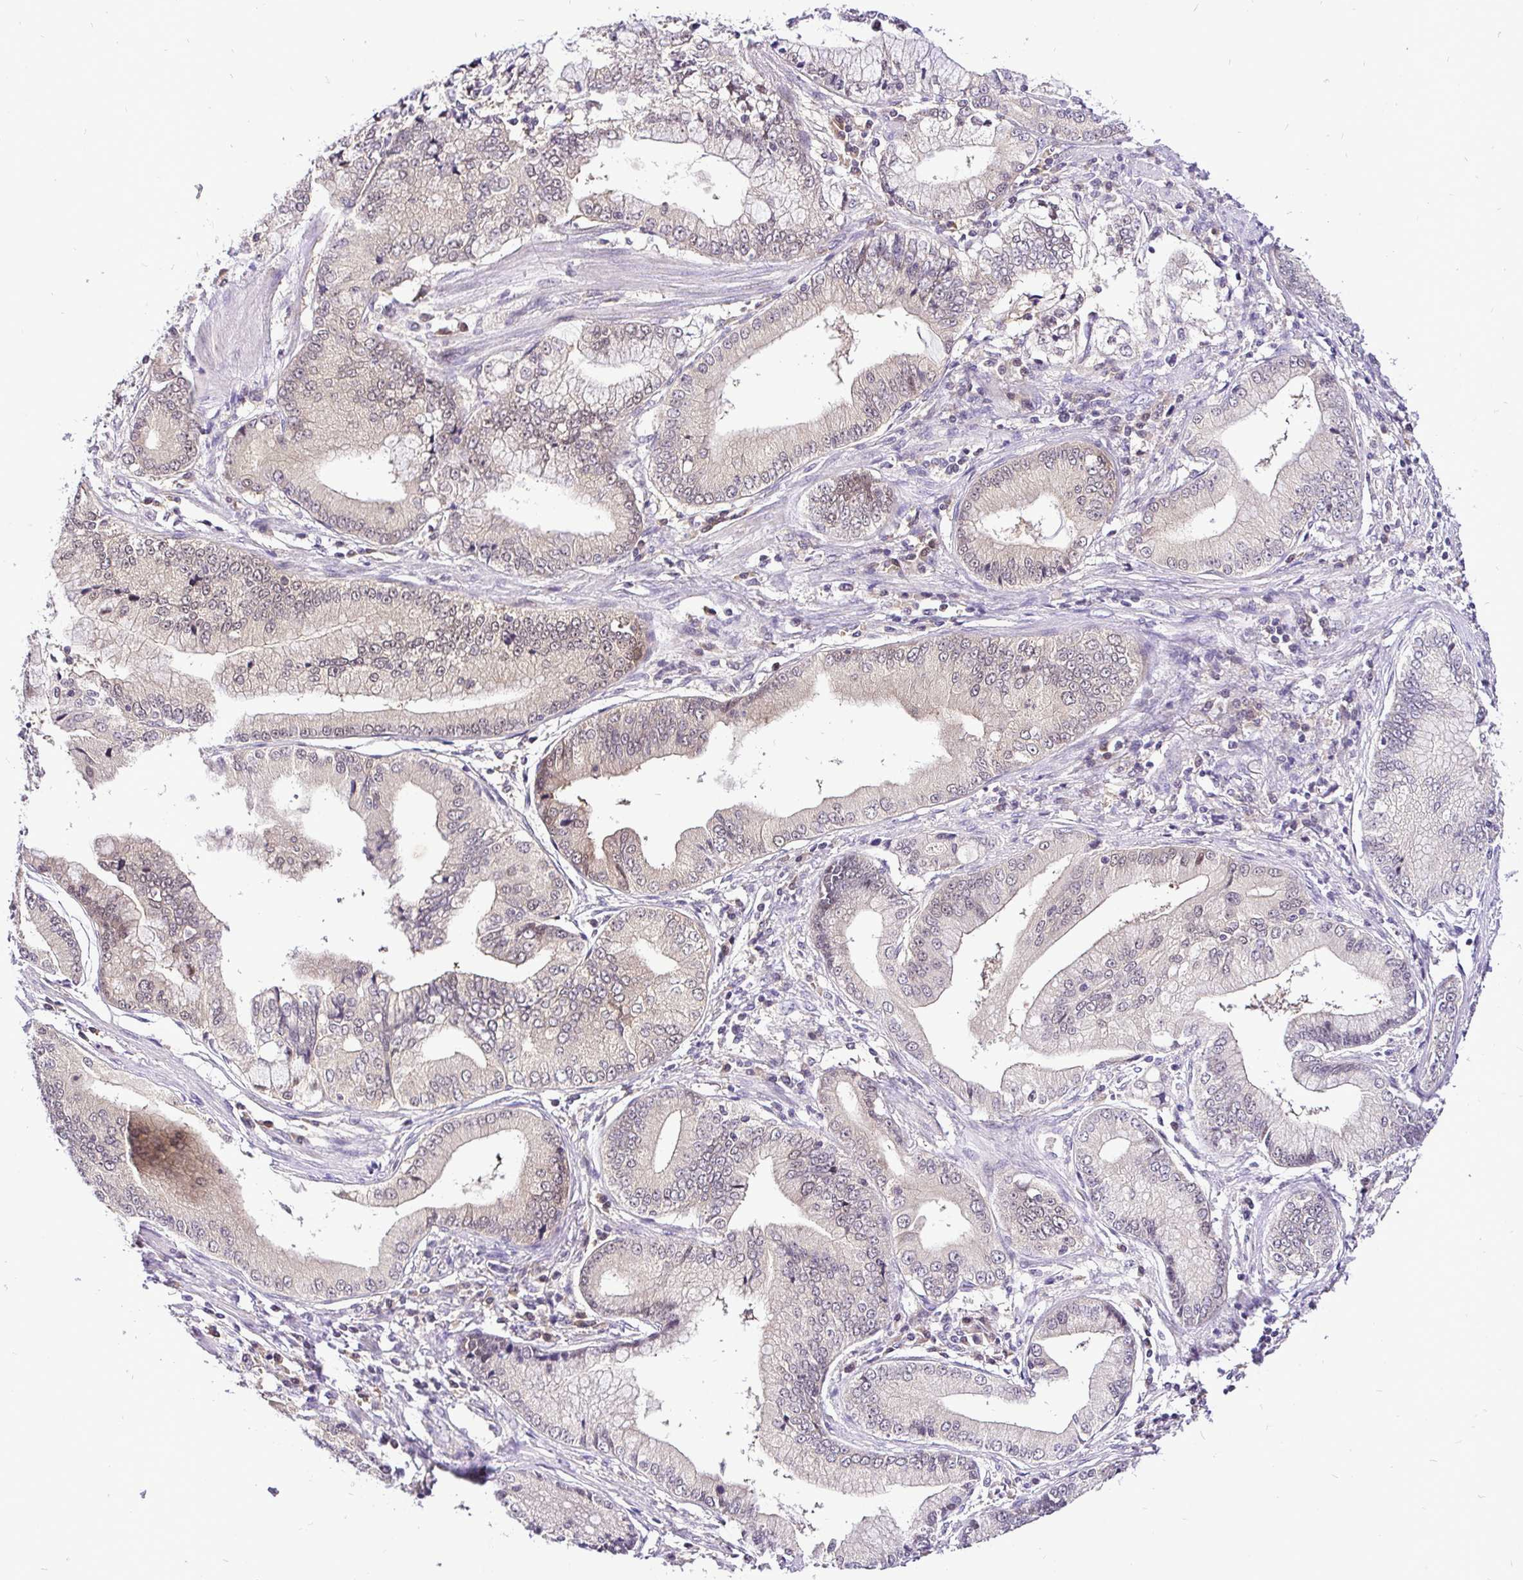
{"staining": {"intensity": "weak", "quantity": "<25%", "location": "nuclear"}, "tissue": "stomach cancer", "cell_type": "Tumor cells", "image_type": "cancer", "snomed": [{"axis": "morphology", "description": "Adenocarcinoma, NOS"}, {"axis": "topography", "description": "Stomach, upper"}], "caption": "This photomicrograph is of adenocarcinoma (stomach) stained with immunohistochemistry (IHC) to label a protein in brown with the nuclei are counter-stained blue. There is no expression in tumor cells. (Stains: DAB (3,3'-diaminobenzidine) IHC with hematoxylin counter stain, Microscopy: brightfield microscopy at high magnification).", "gene": "UBE2M", "patient": {"sex": "female", "age": 74}}